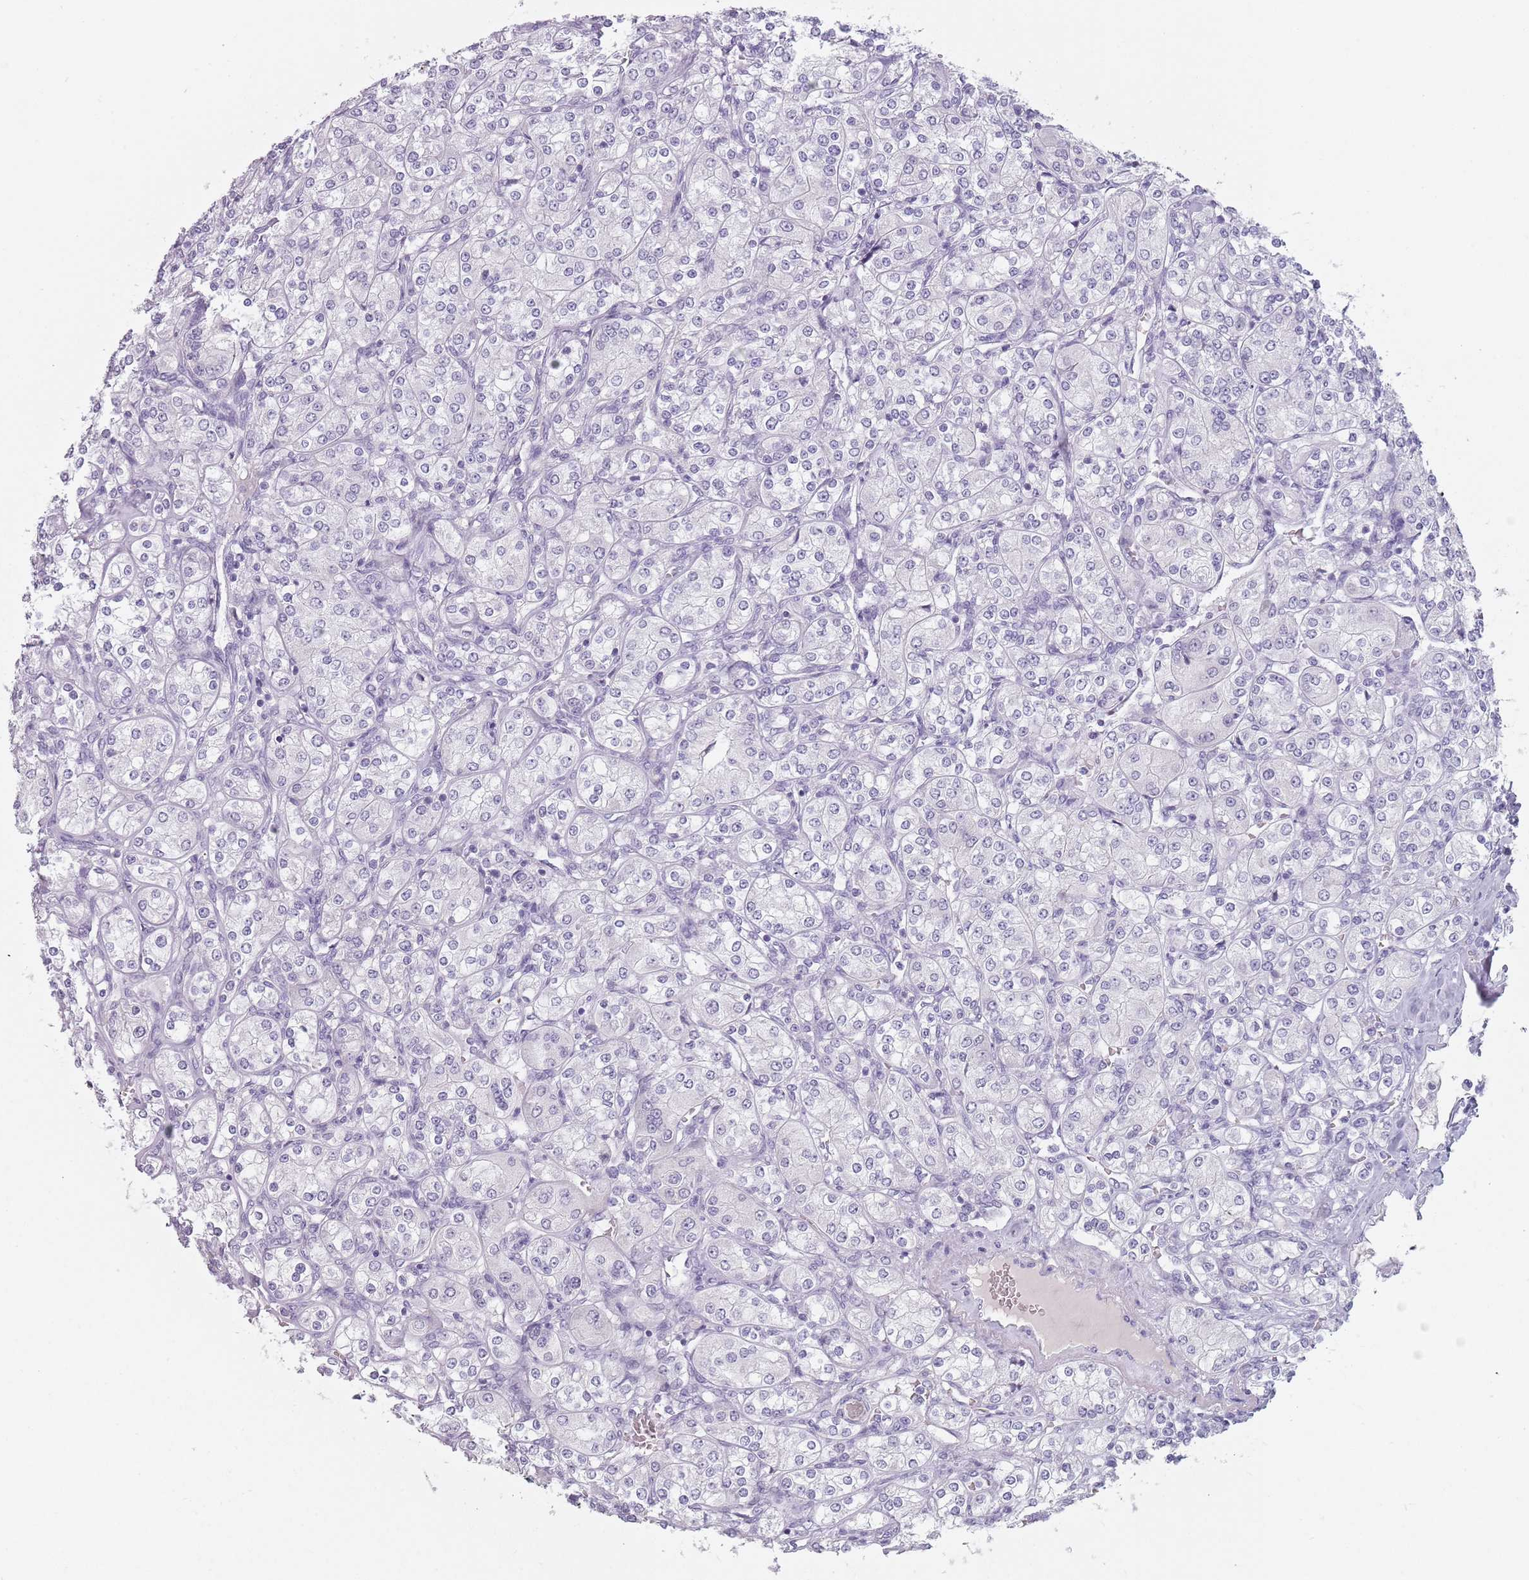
{"staining": {"intensity": "negative", "quantity": "none", "location": "none"}, "tissue": "renal cancer", "cell_type": "Tumor cells", "image_type": "cancer", "snomed": [{"axis": "morphology", "description": "Adenocarcinoma, NOS"}, {"axis": "topography", "description": "Kidney"}], "caption": "A histopathology image of human renal adenocarcinoma is negative for staining in tumor cells.", "gene": "CEP19", "patient": {"sex": "male", "age": 77}}